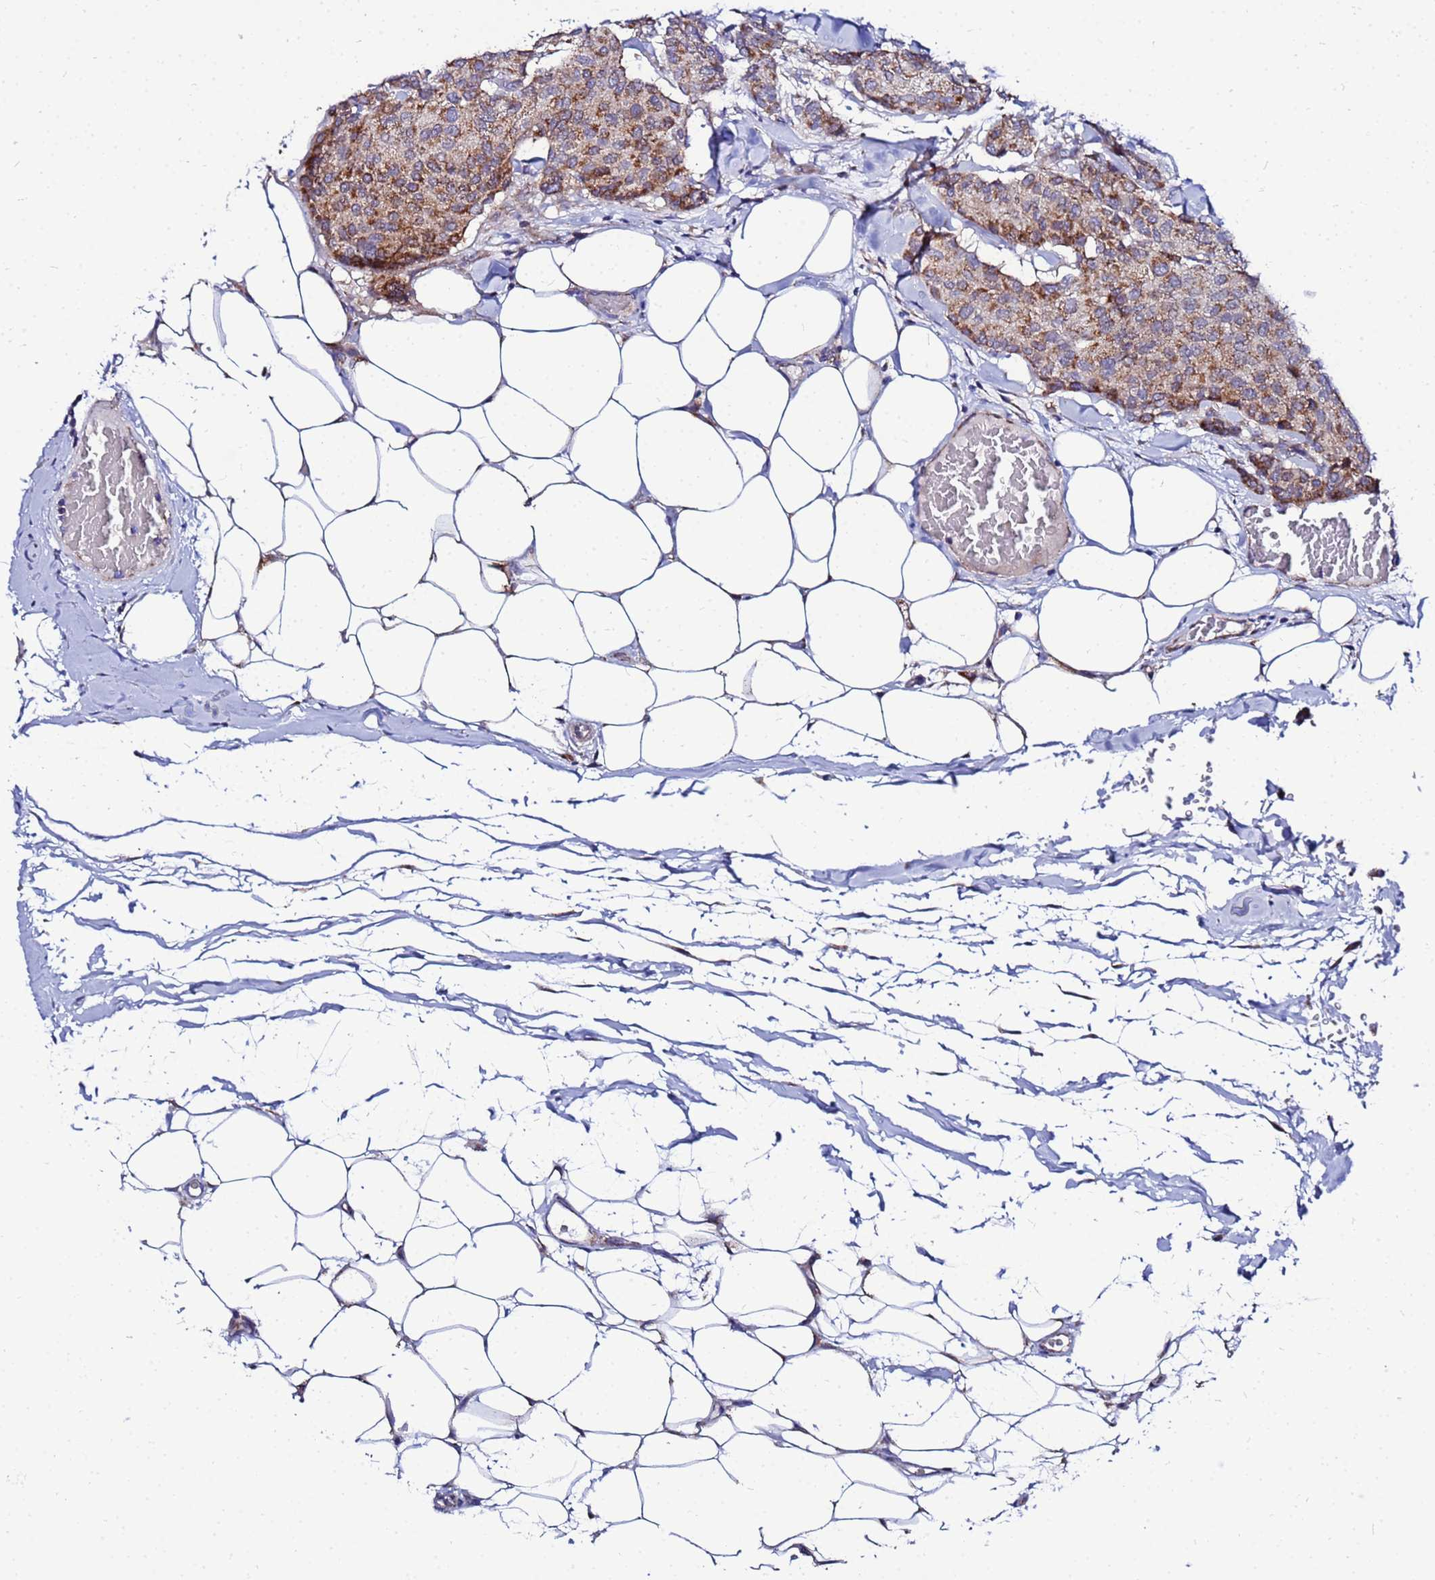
{"staining": {"intensity": "strong", "quantity": ">75%", "location": "cytoplasmic/membranous"}, "tissue": "breast cancer", "cell_type": "Tumor cells", "image_type": "cancer", "snomed": [{"axis": "morphology", "description": "Duct carcinoma"}, {"axis": "topography", "description": "Breast"}], "caption": "This image shows immunohistochemistry staining of human breast infiltrating ductal carcinoma, with high strong cytoplasmic/membranous staining in about >75% of tumor cells.", "gene": "FAHD2A", "patient": {"sex": "female", "age": 75}}